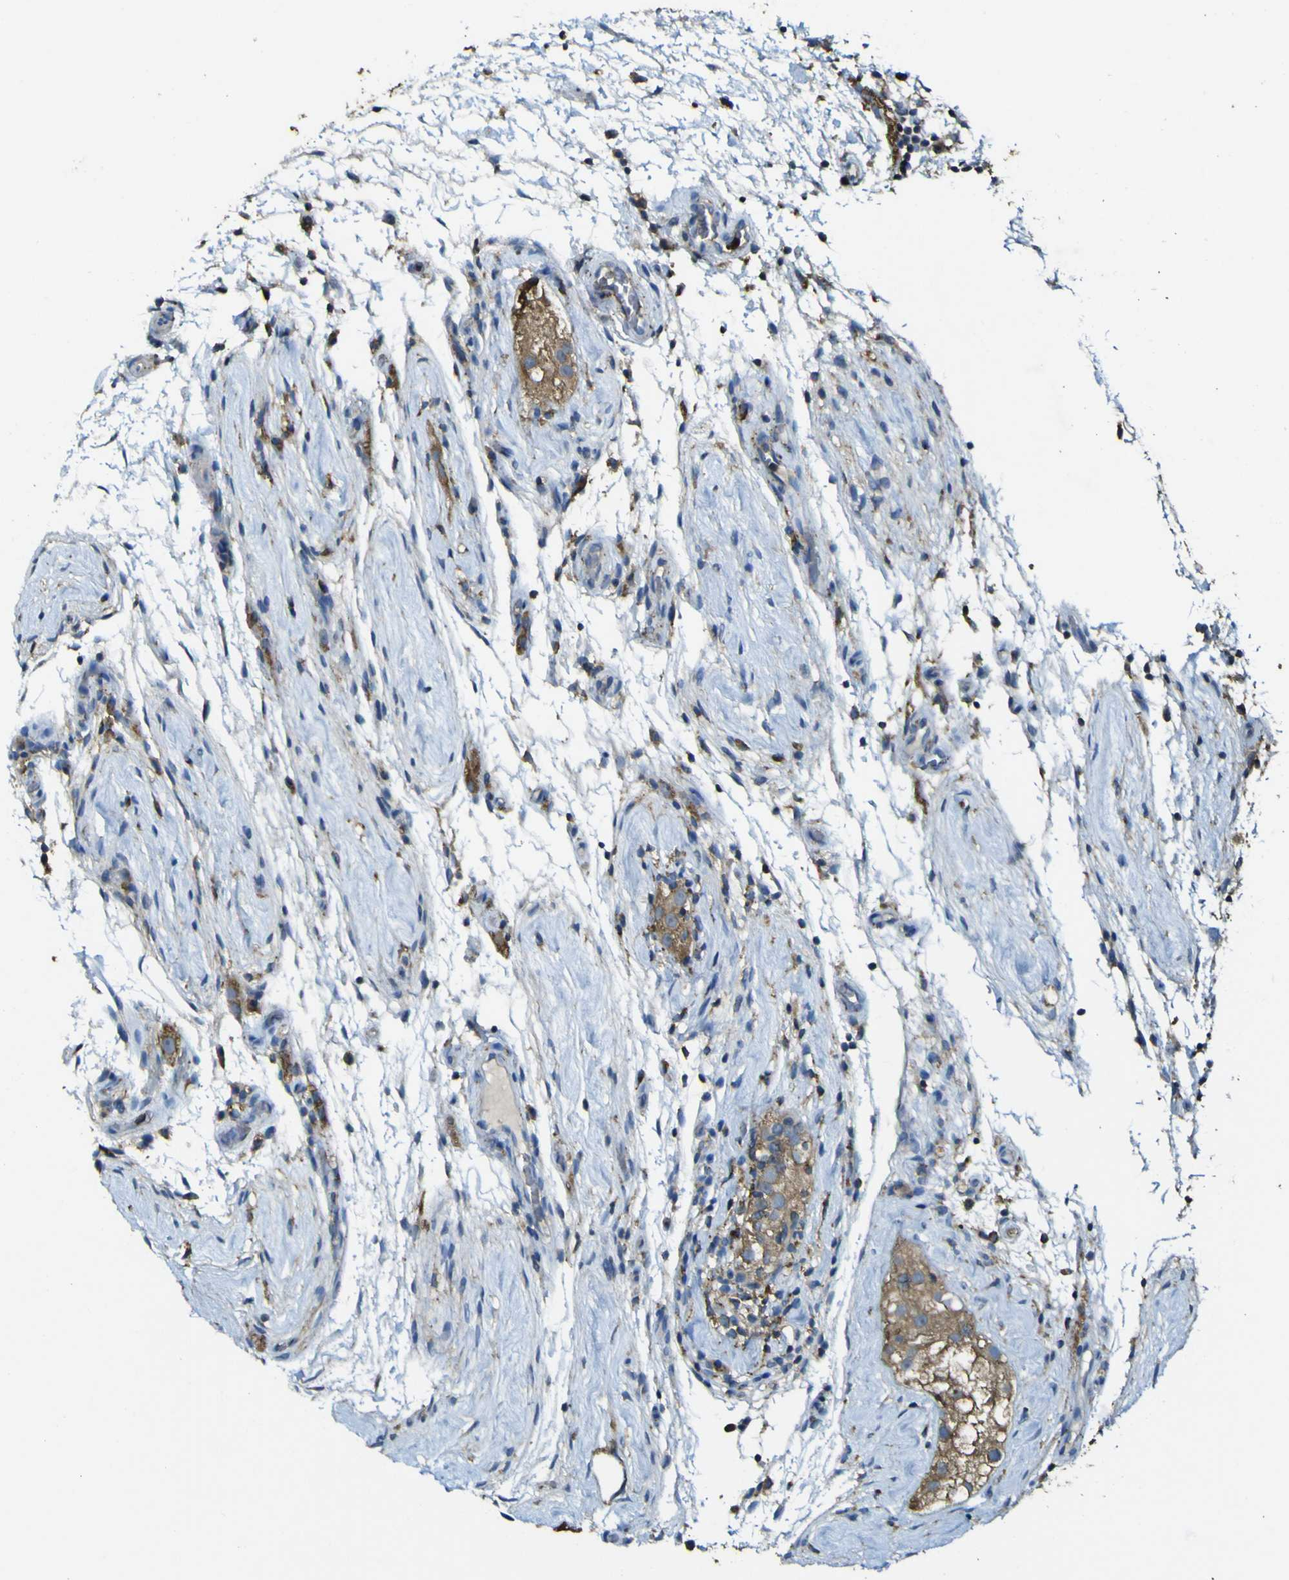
{"staining": {"intensity": "strong", "quantity": ">75%", "location": "cytoplasmic/membranous"}, "tissue": "testis cancer", "cell_type": "Tumor cells", "image_type": "cancer", "snomed": [{"axis": "morphology", "description": "Seminoma, NOS"}, {"axis": "topography", "description": "Testis"}], "caption": "Immunohistochemistry micrograph of testis cancer (seminoma) stained for a protein (brown), which displays high levels of strong cytoplasmic/membranous staining in approximately >75% of tumor cells.", "gene": "ACSL3", "patient": {"sex": "male", "age": 43}}